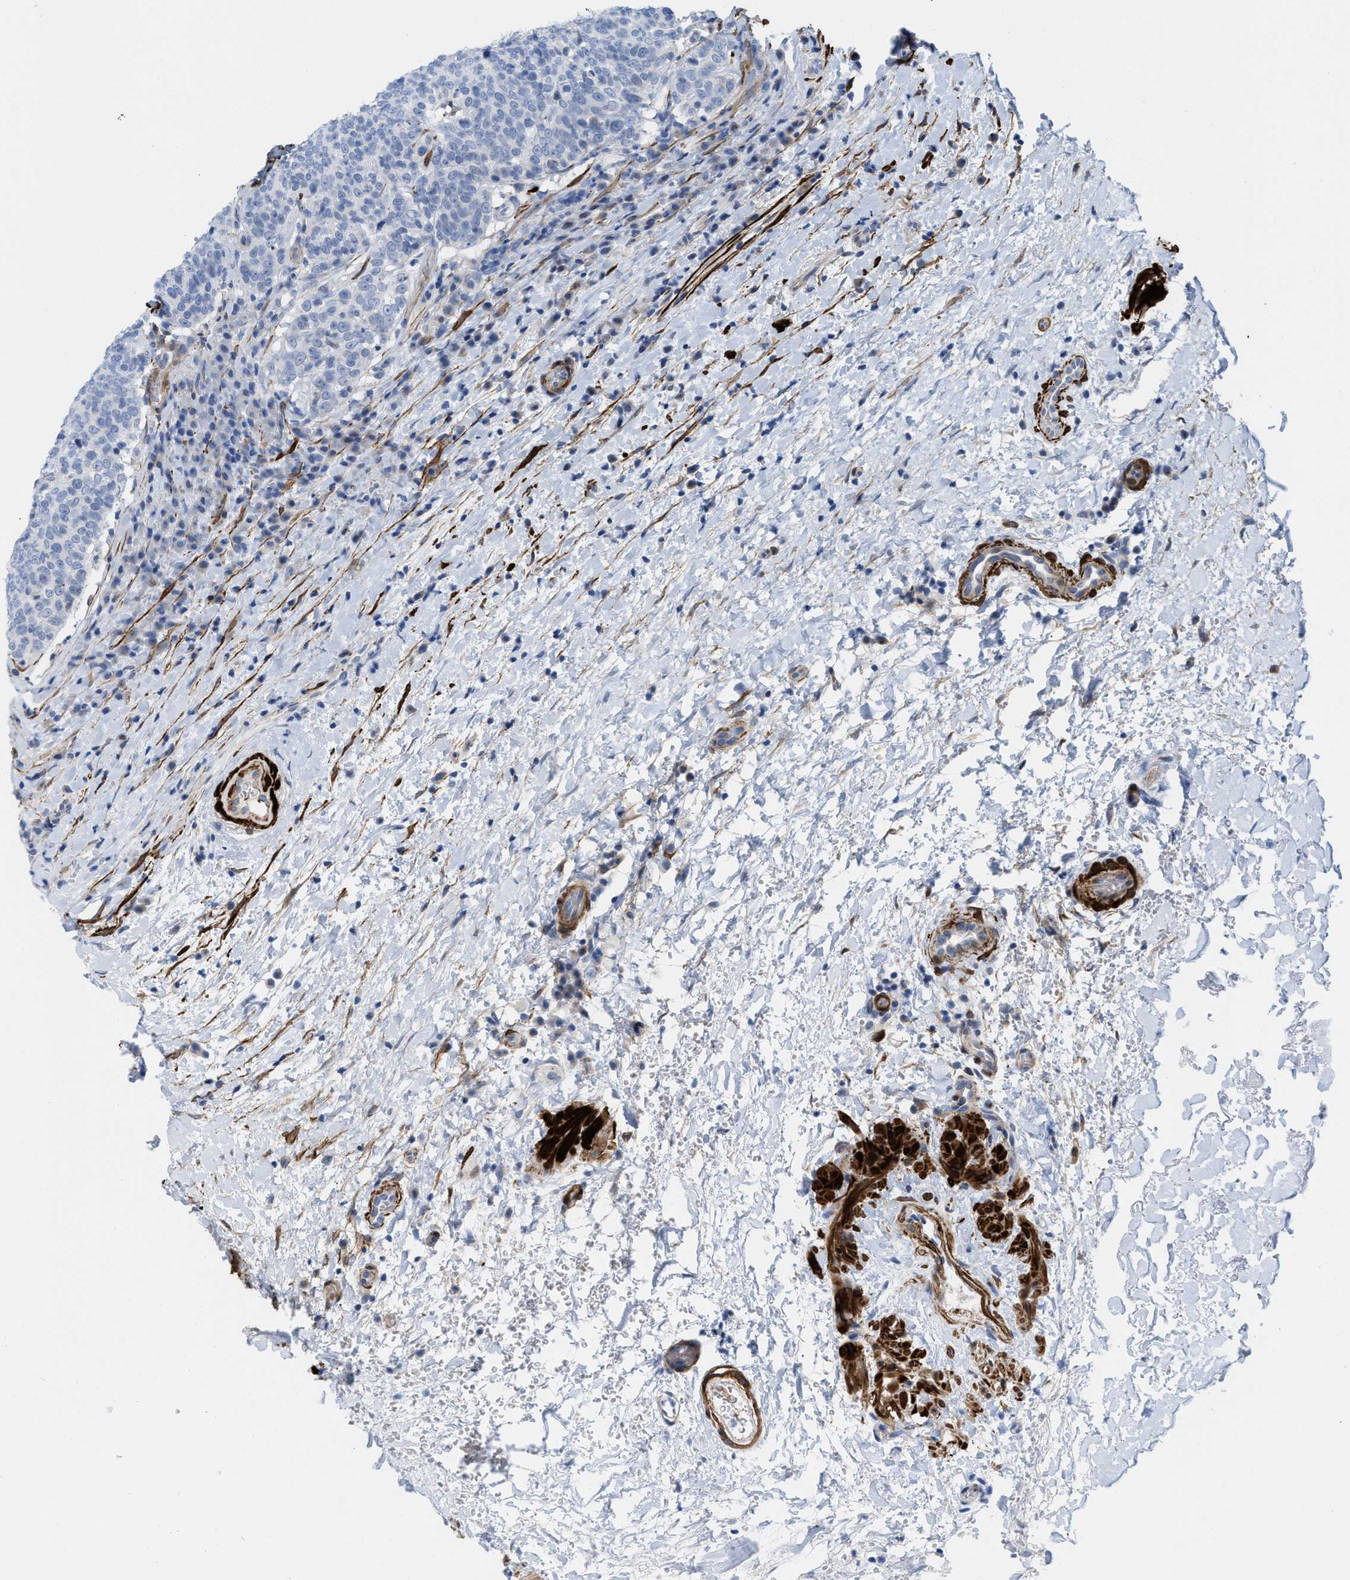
{"staining": {"intensity": "negative", "quantity": "none", "location": "none"}, "tissue": "head and neck cancer", "cell_type": "Tumor cells", "image_type": "cancer", "snomed": [{"axis": "morphology", "description": "Squamous cell carcinoma, NOS"}, {"axis": "morphology", "description": "Squamous cell carcinoma, metastatic, NOS"}, {"axis": "topography", "description": "Lymph node"}, {"axis": "topography", "description": "Head-Neck"}], "caption": "Histopathology image shows no protein positivity in tumor cells of head and neck cancer tissue.", "gene": "TAGLN", "patient": {"sex": "male", "age": 62}}